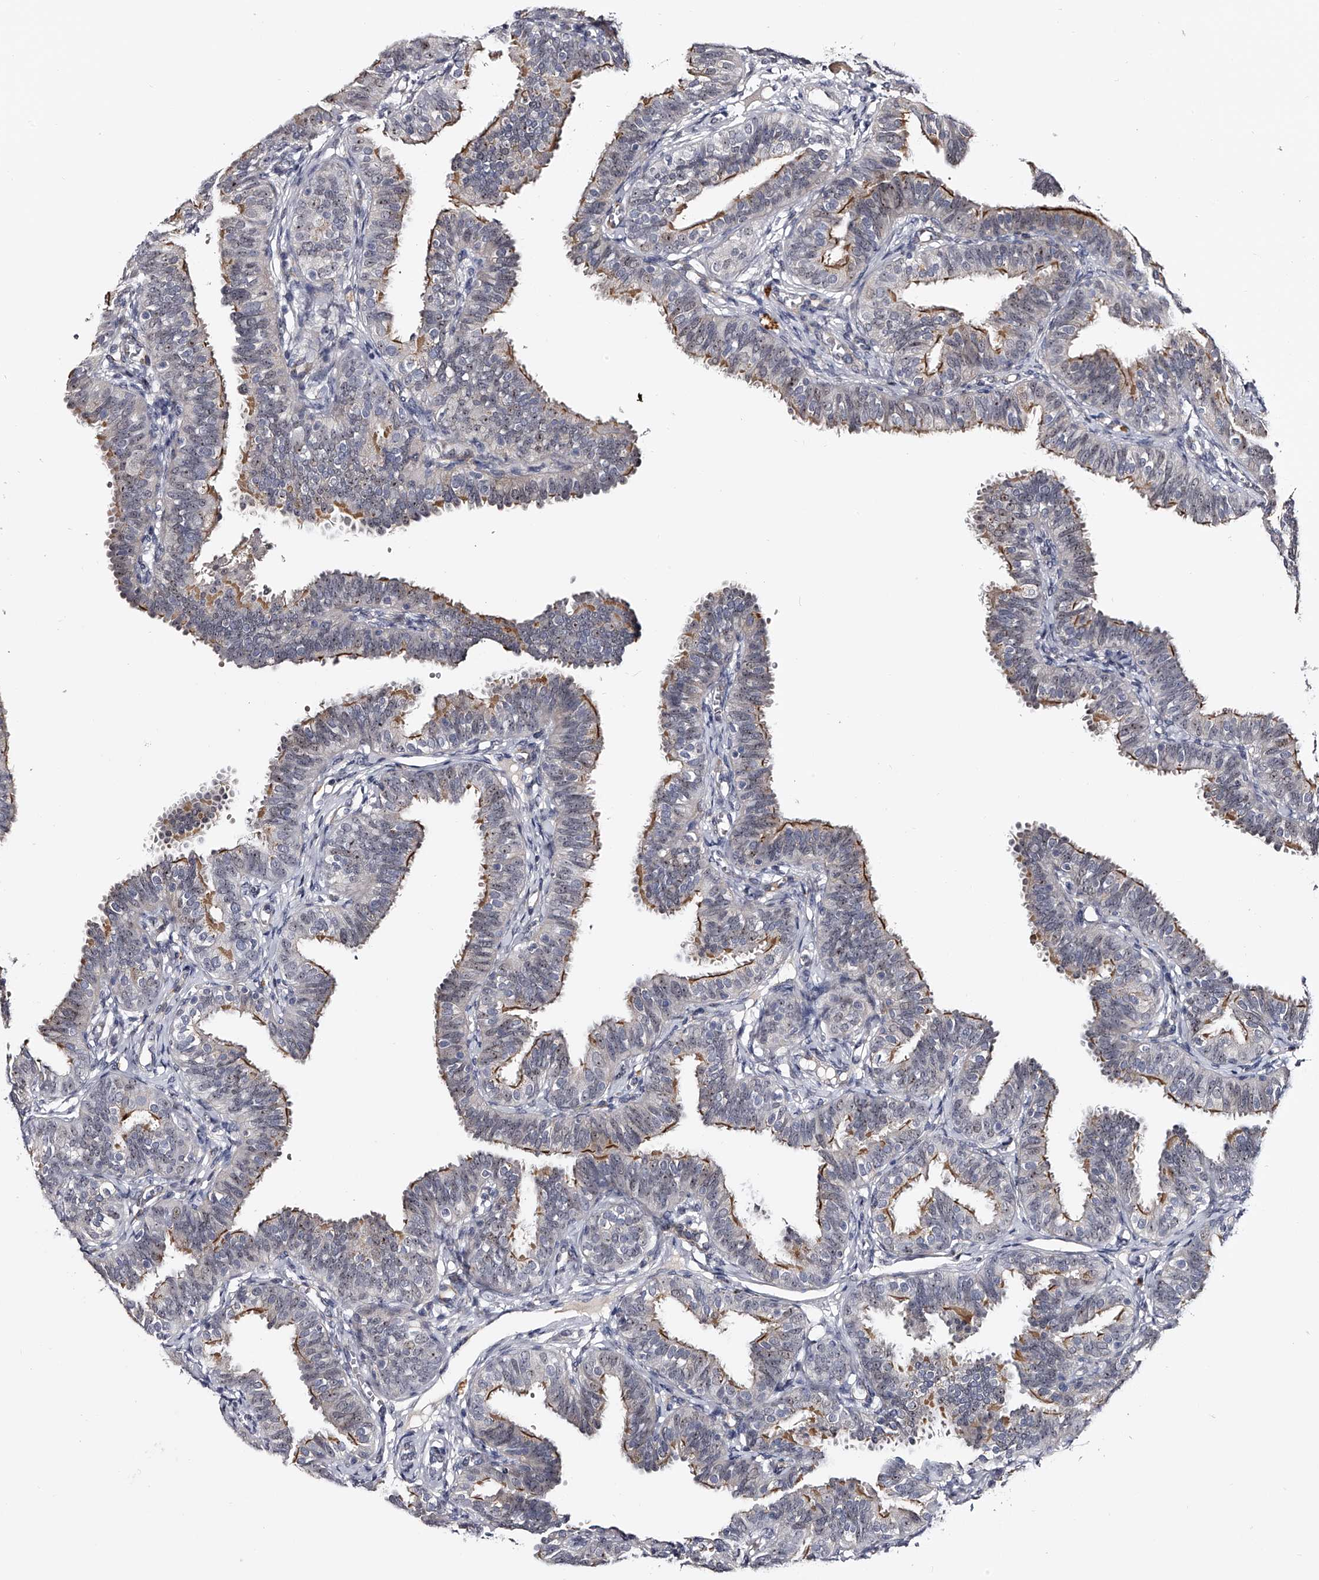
{"staining": {"intensity": "moderate", "quantity": "25%-75%", "location": "cytoplasmic/membranous"}, "tissue": "fallopian tube", "cell_type": "Glandular cells", "image_type": "normal", "snomed": [{"axis": "morphology", "description": "Normal tissue, NOS"}, {"axis": "topography", "description": "Fallopian tube"}], "caption": "Immunohistochemistry (IHC) image of unremarkable fallopian tube: human fallopian tube stained using immunohistochemistry exhibits medium levels of moderate protein expression localized specifically in the cytoplasmic/membranous of glandular cells, appearing as a cytoplasmic/membranous brown color.", "gene": "MDN1", "patient": {"sex": "female", "age": 35}}